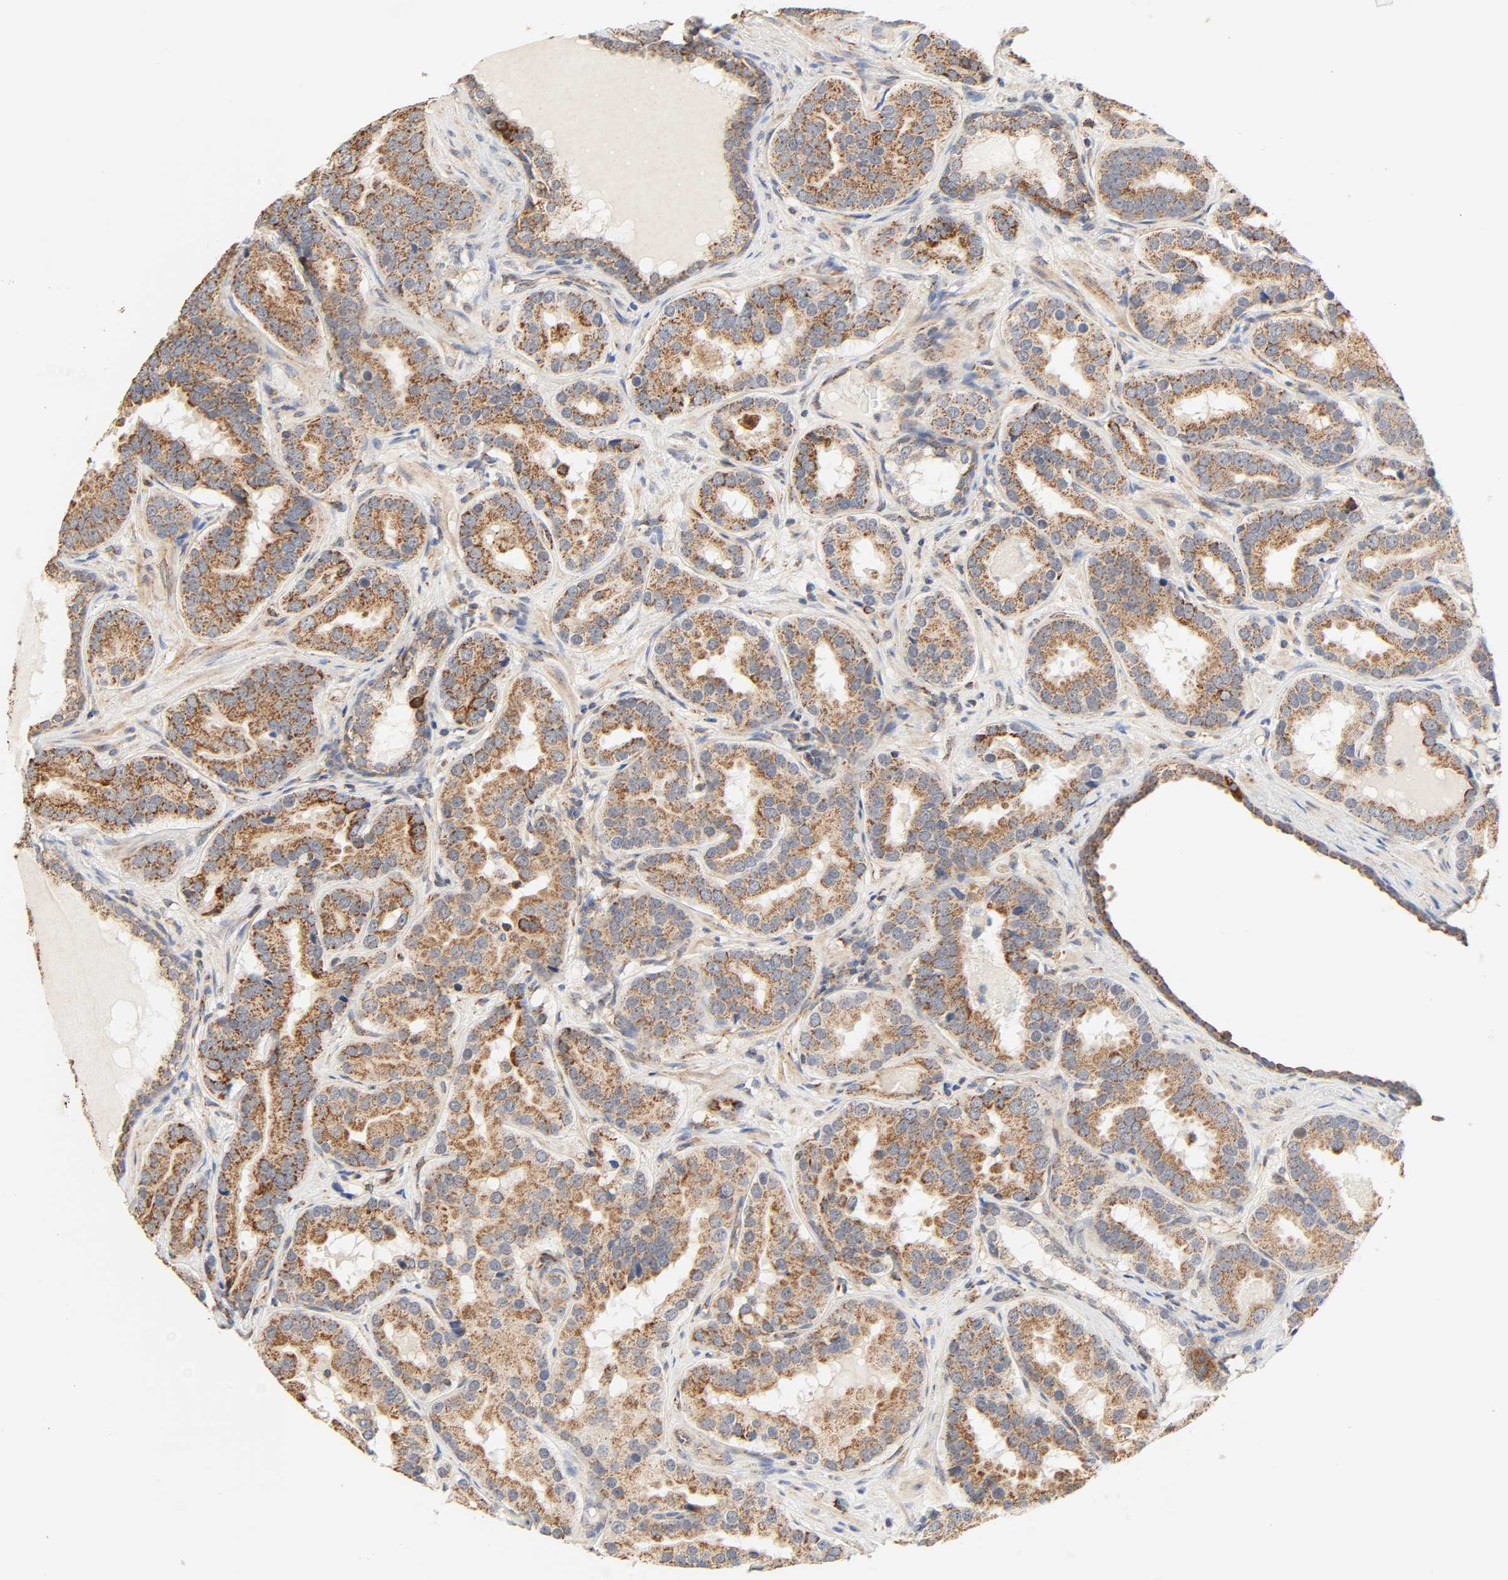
{"staining": {"intensity": "moderate", "quantity": ">75%", "location": "cytoplasmic/membranous"}, "tissue": "prostate cancer", "cell_type": "Tumor cells", "image_type": "cancer", "snomed": [{"axis": "morphology", "description": "Adenocarcinoma, Low grade"}, {"axis": "topography", "description": "Prostate"}], "caption": "High-power microscopy captured an IHC histopathology image of prostate cancer (low-grade adenocarcinoma), revealing moderate cytoplasmic/membranous expression in approximately >75% of tumor cells.", "gene": "ZMAT5", "patient": {"sex": "male", "age": 59}}